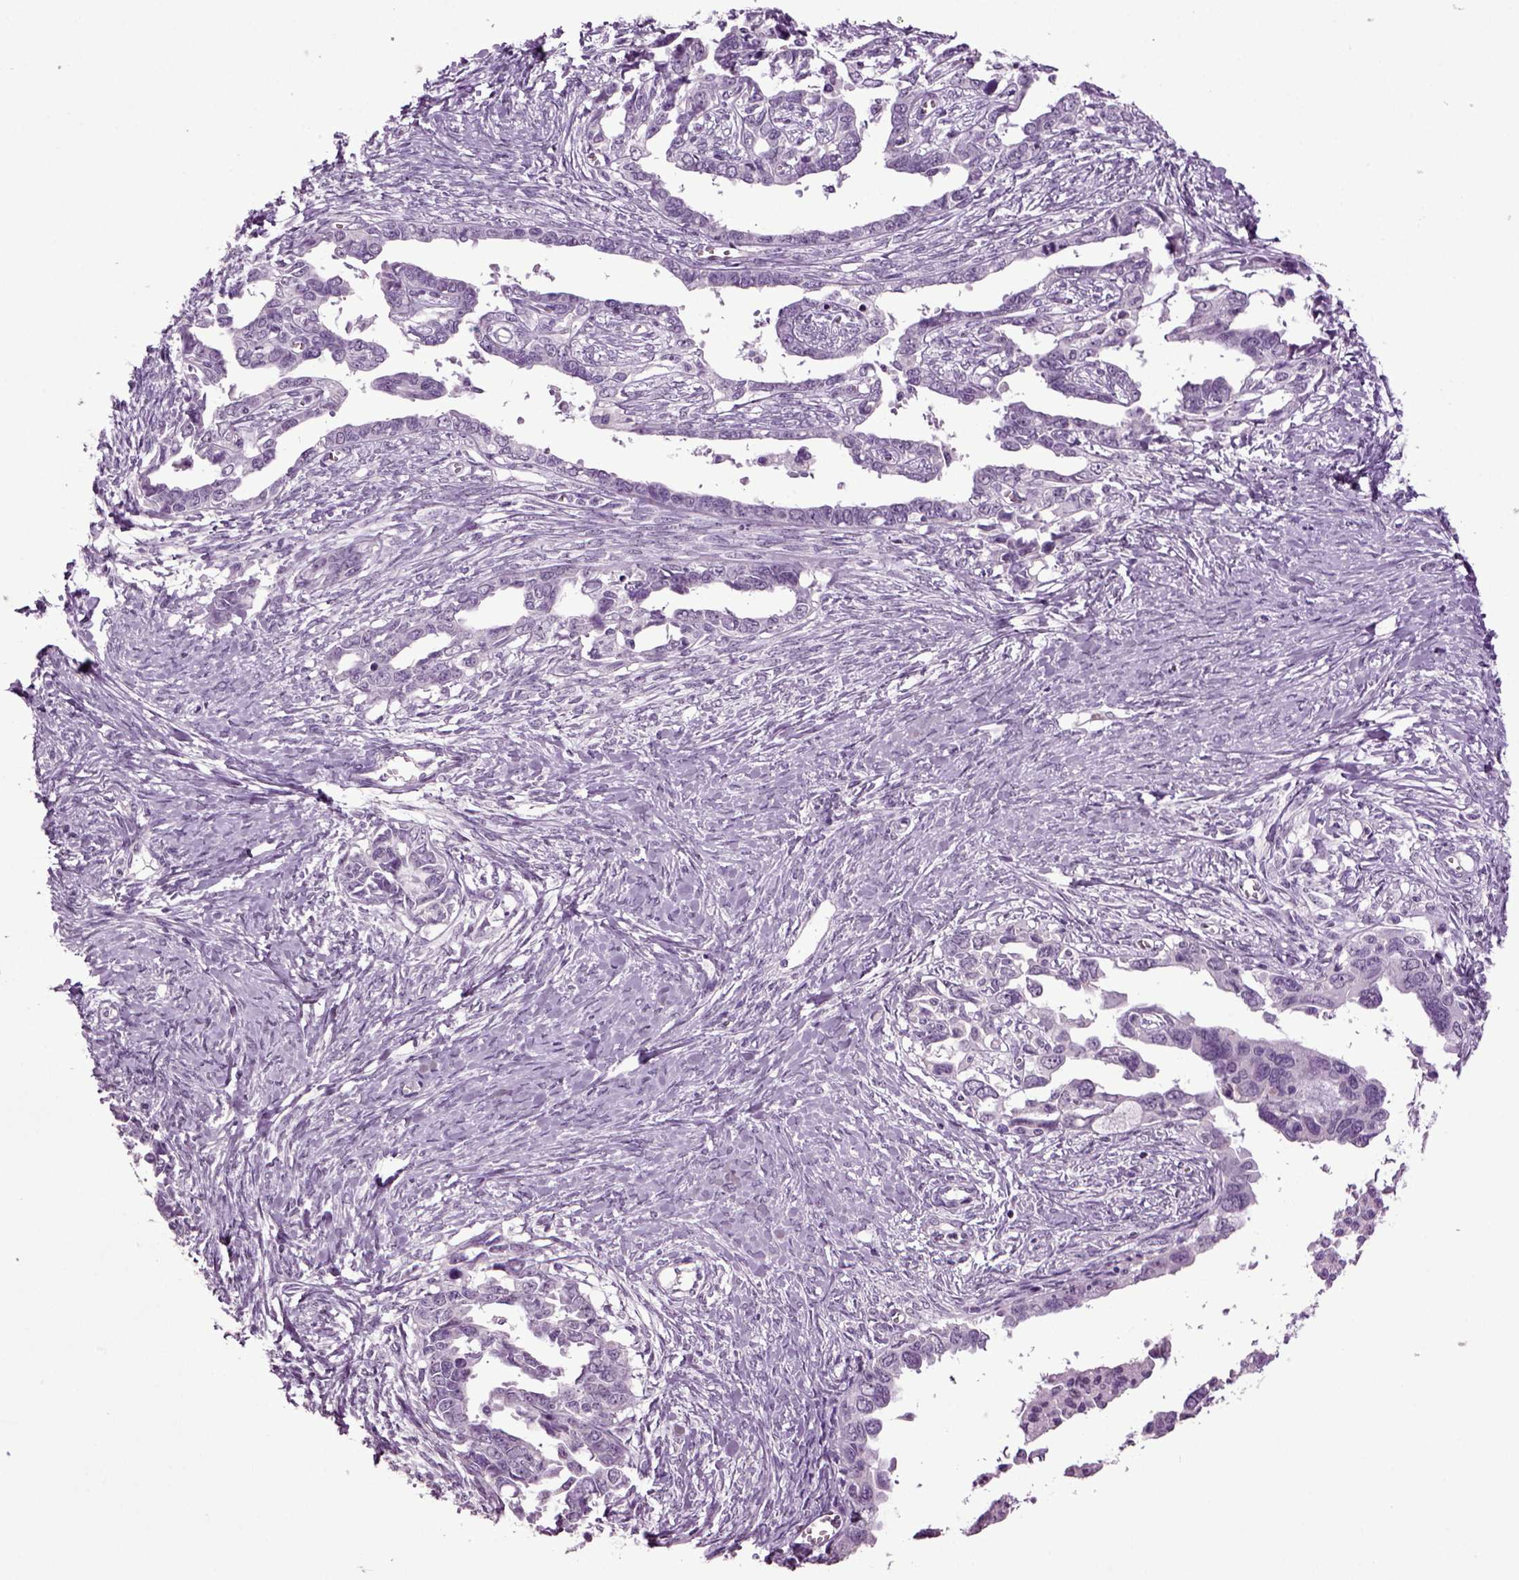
{"staining": {"intensity": "negative", "quantity": "none", "location": "none"}, "tissue": "ovarian cancer", "cell_type": "Tumor cells", "image_type": "cancer", "snomed": [{"axis": "morphology", "description": "Cystadenocarcinoma, serous, NOS"}, {"axis": "topography", "description": "Ovary"}], "caption": "An image of human ovarian cancer (serous cystadenocarcinoma) is negative for staining in tumor cells.", "gene": "SLC17A6", "patient": {"sex": "female", "age": 69}}